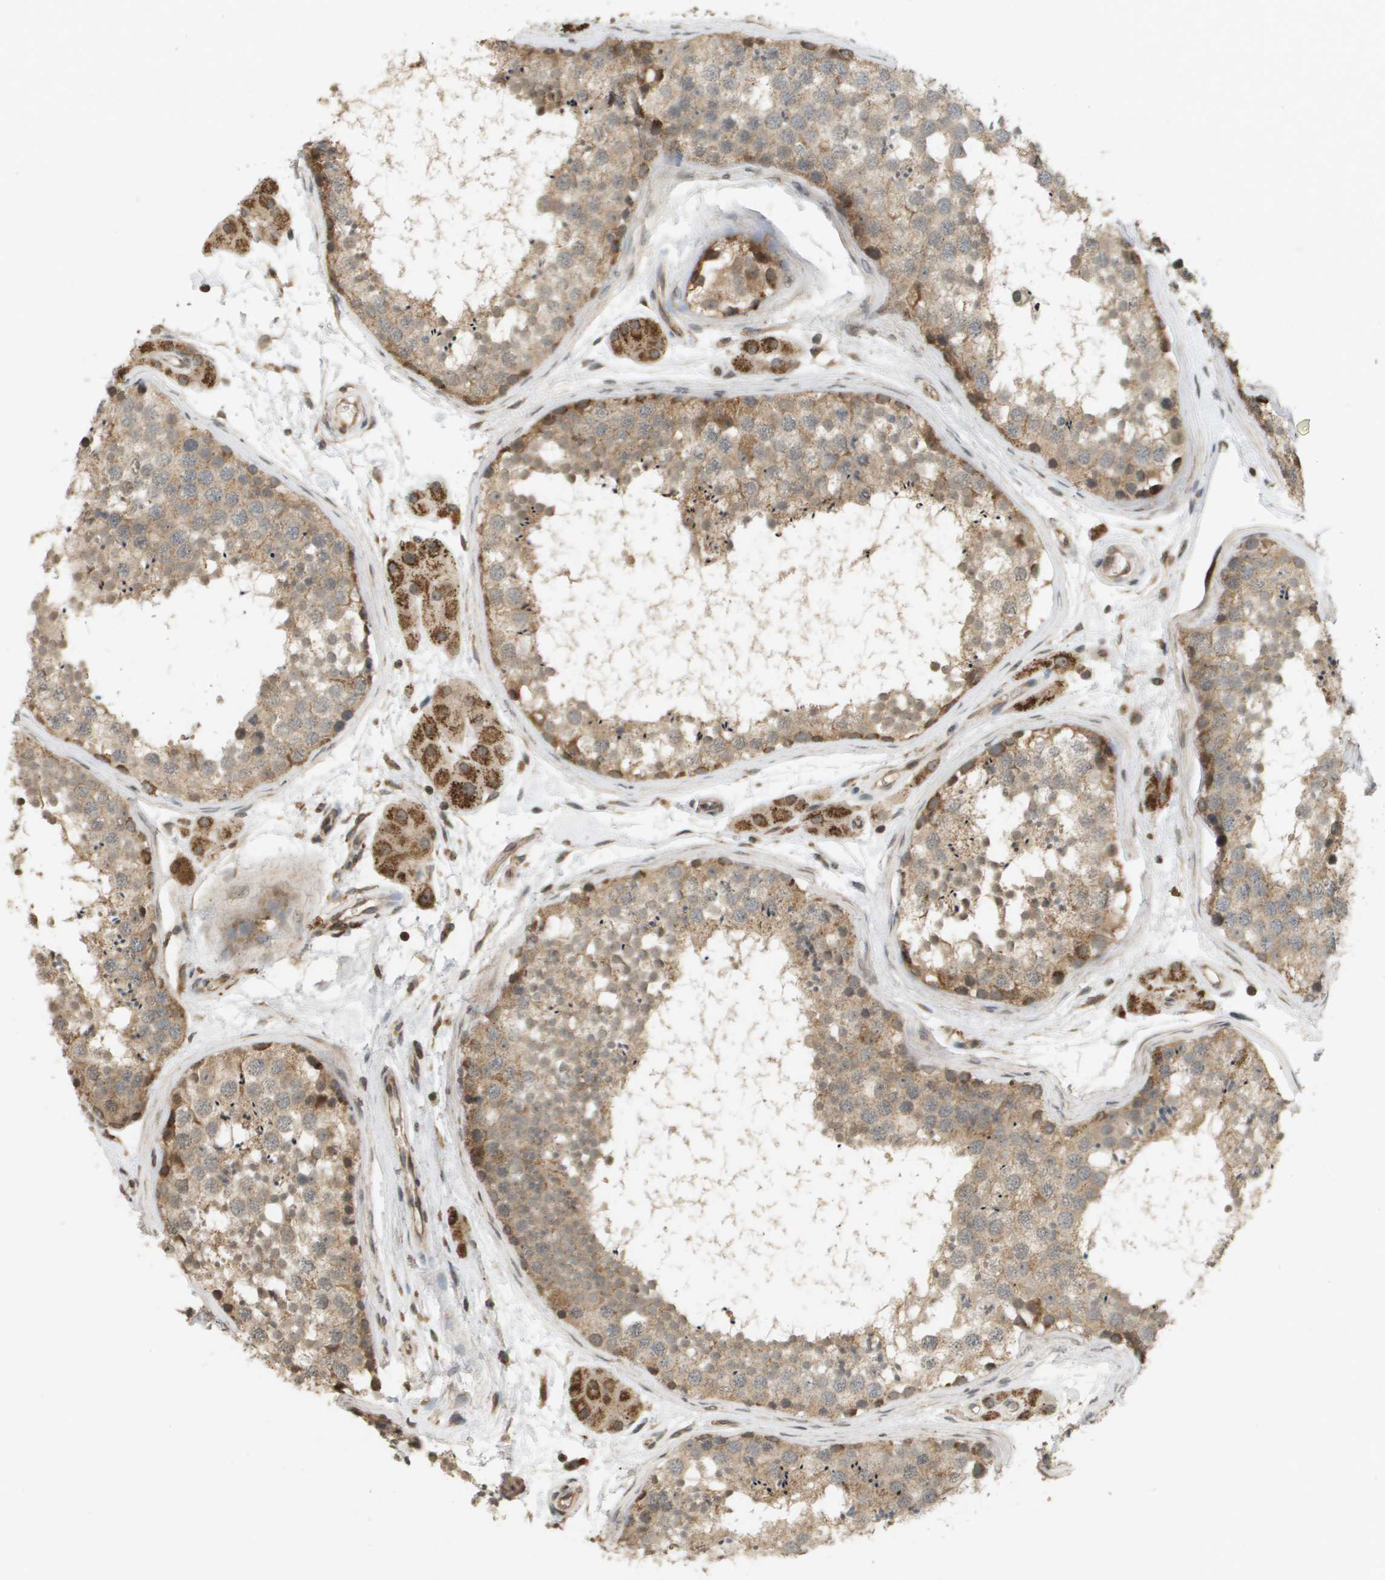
{"staining": {"intensity": "moderate", "quantity": ">75%", "location": "cytoplasmic/membranous"}, "tissue": "testis", "cell_type": "Cells in seminiferous ducts", "image_type": "normal", "snomed": [{"axis": "morphology", "description": "Normal tissue, NOS"}, {"axis": "topography", "description": "Testis"}], "caption": "Immunohistochemistry (DAB) staining of normal testis shows moderate cytoplasmic/membranous protein expression in approximately >75% of cells in seminiferous ducts.", "gene": "RAB21", "patient": {"sex": "male", "age": 56}}